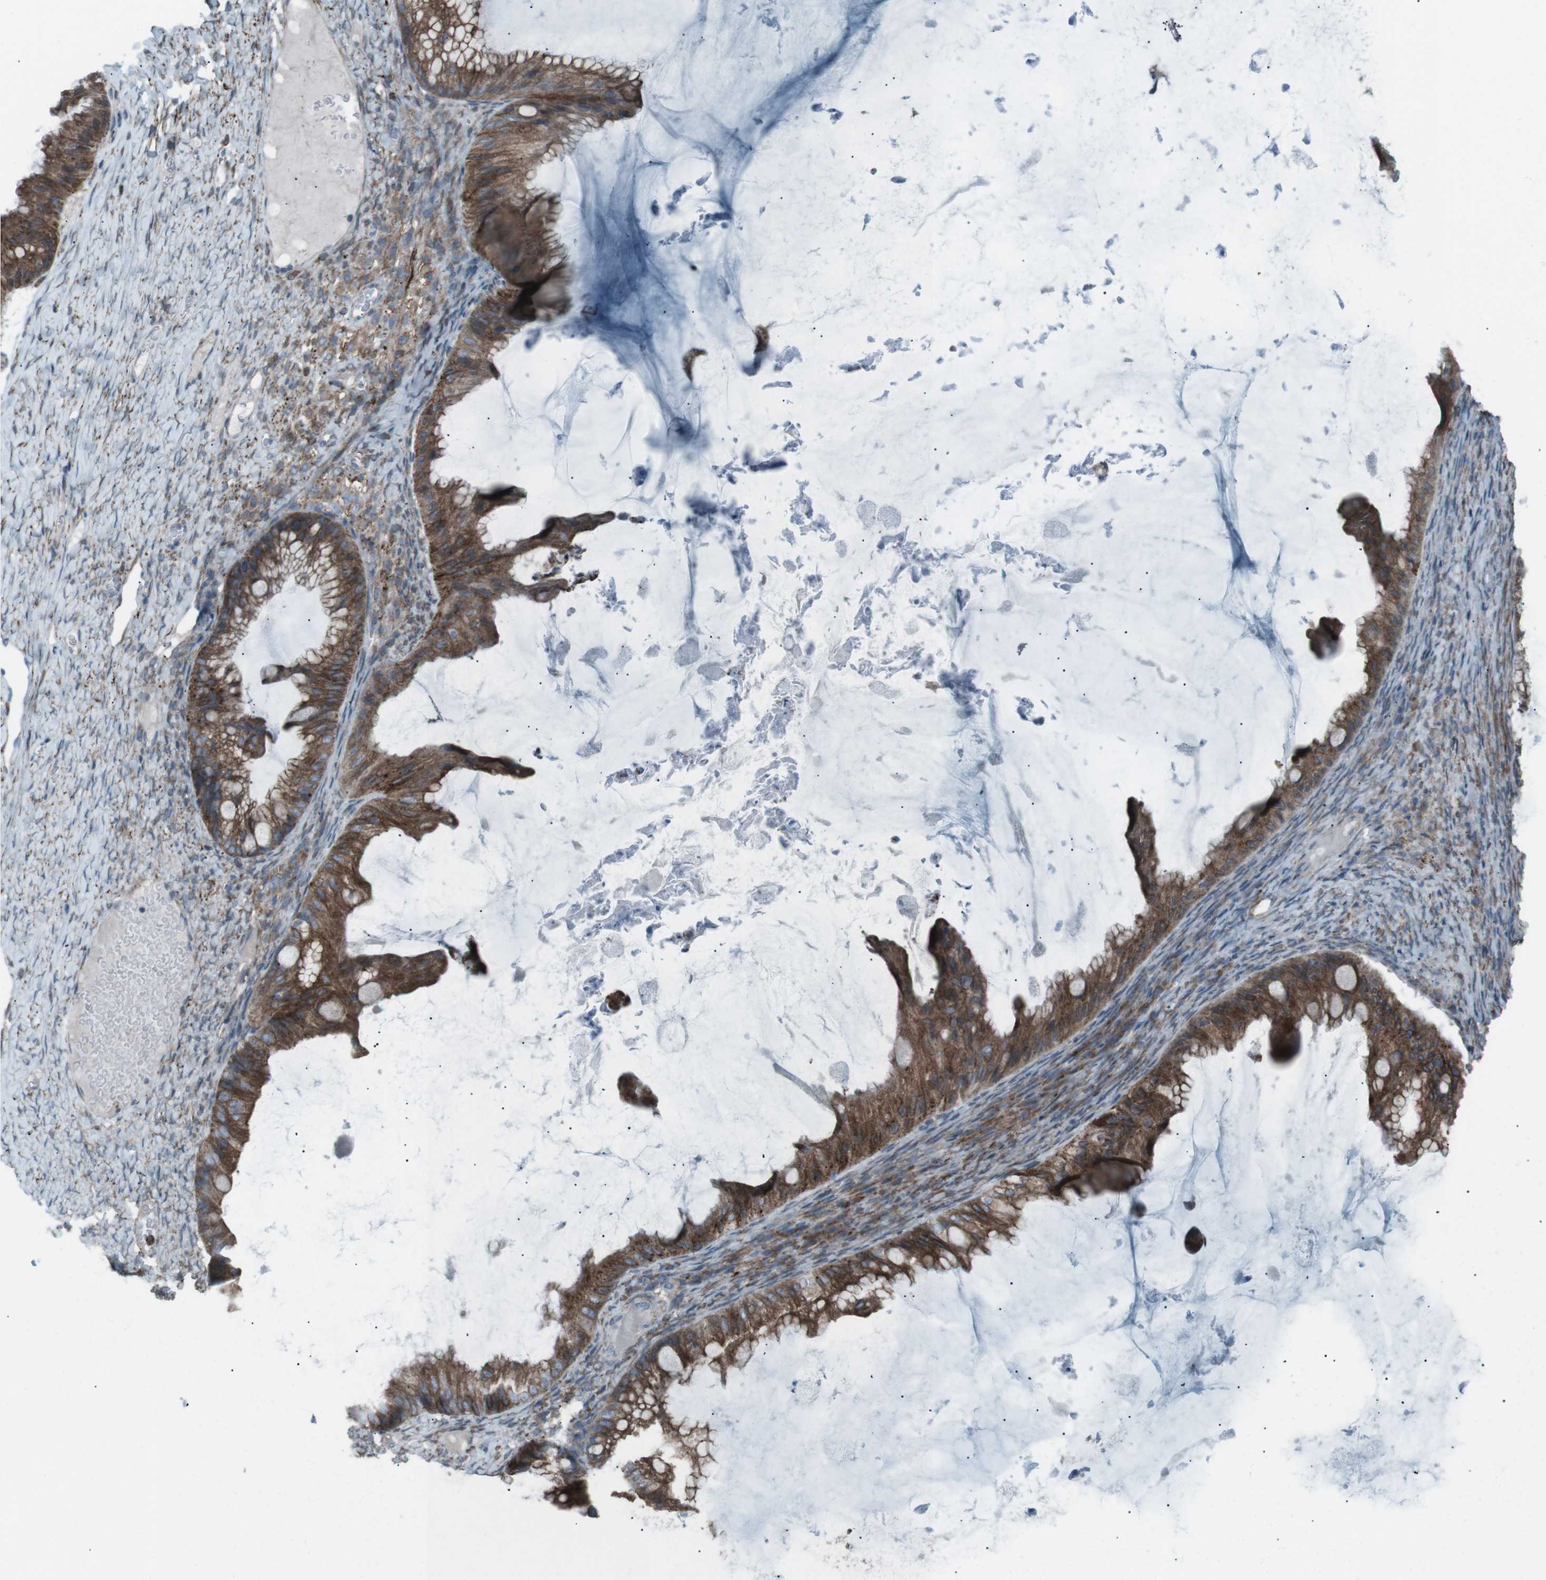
{"staining": {"intensity": "moderate", "quantity": ">75%", "location": "cytoplasmic/membranous"}, "tissue": "ovarian cancer", "cell_type": "Tumor cells", "image_type": "cancer", "snomed": [{"axis": "morphology", "description": "Cystadenocarcinoma, mucinous, NOS"}, {"axis": "topography", "description": "Ovary"}], "caption": "Immunohistochemical staining of human ovarian cancer displays medium levels of moderate cytoplasmic/membranous positivity in approximately >75% of tumor cells. (DAB = brown stain, brightfield microscopy at high magnification).", "gene": "LNPK", "patient": {"sex": "female", "age": 61}}